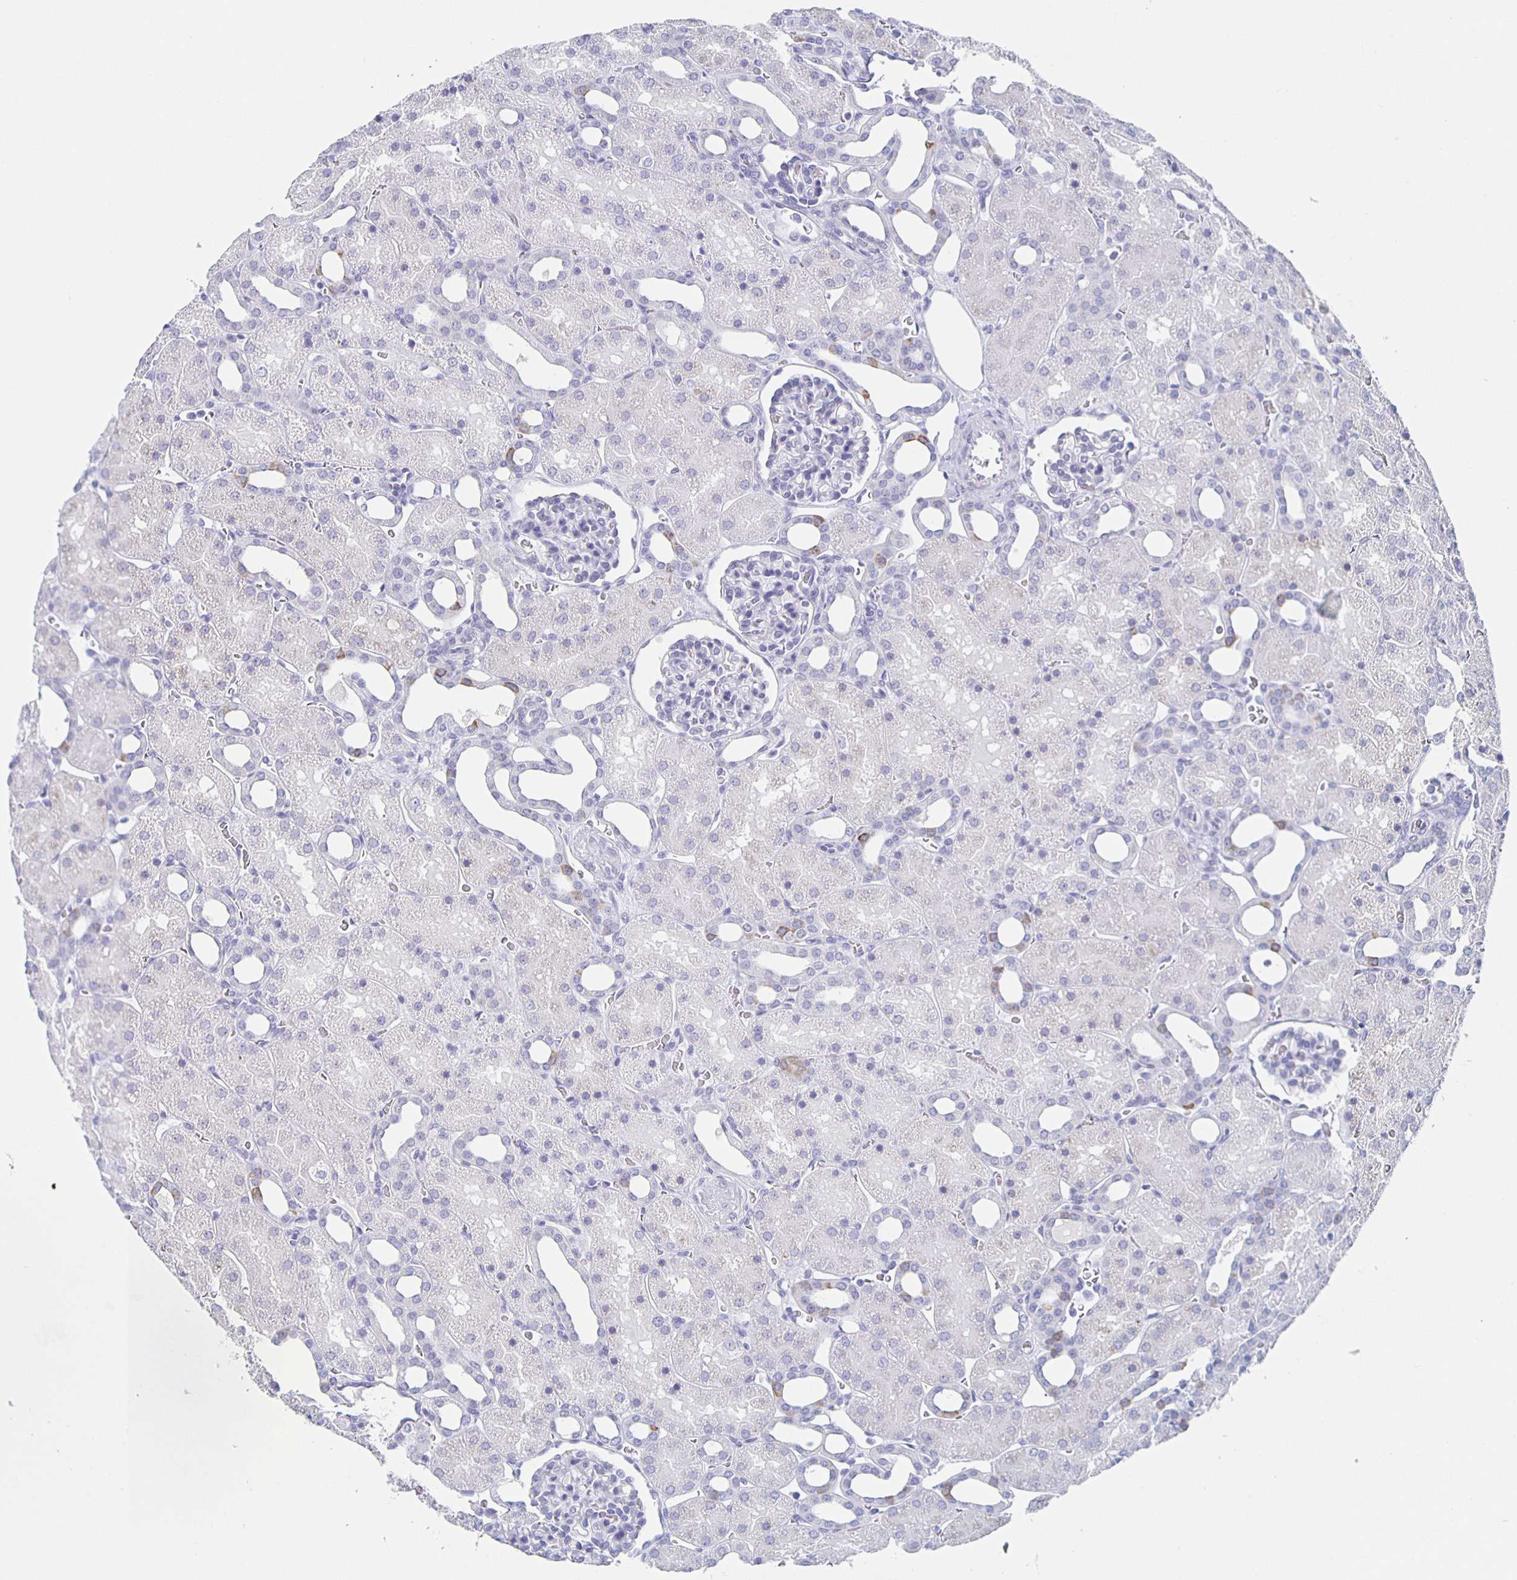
{"staining": {"intensity": "negative", "quantity": "none", "location": "none"}, "tissue": "kidney", "cell_type": "Cells in glomeruli", "image_type": "normal", "snomed": [{"axis": "morphology", "description": "Normal tissue, NOS"}, {"axis": "topography", "description": "Kidney"}], "caption": "IHC photomicrograph of unremarkable kidney: kidney stained with DAB (3,3'-diaminobenzidine) demonstrates no significant protein expression in cells in glomeruli. Brightfield microscopy of immunohistochemistry (IHC) stained with DAB (3,3'-diaminobenzidine) (brown) and hematoxylin (blue), captured at high magnification.", "gene": "CCDC17", "patient": {"sex": "male", "age": 2}}